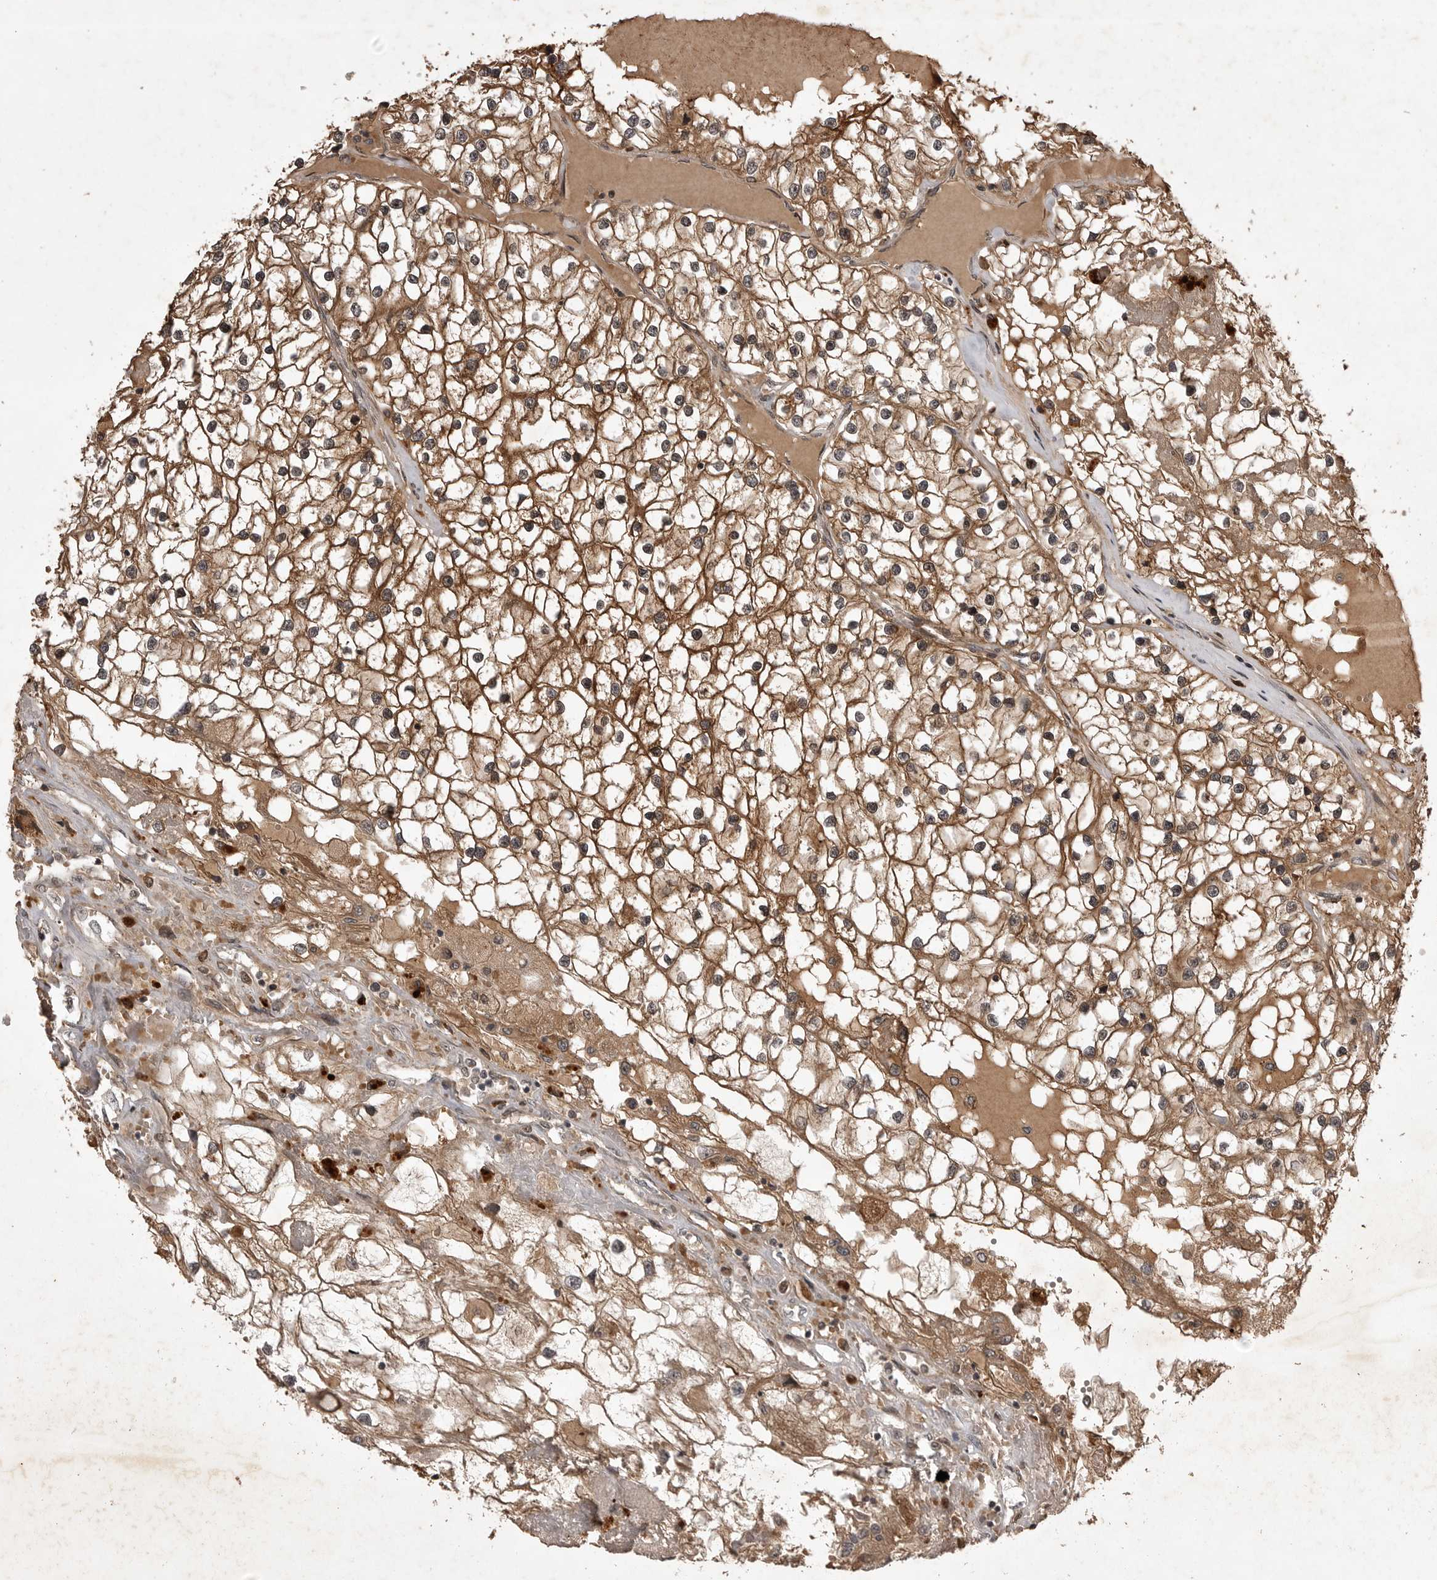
{"staining": {"intensity": "moderate", "quantity": ">75%", "location": "cytoplasmic/membranous"}, "tissue": "renal cancer", "cell_type": "Tumor cells", "image_type": "cancer", "snomed": [{"axis": "morphology", "description": "Adenocarcinoma, NOS"}, {"axis": "topography", "description": "Kidney"}], "caption": "Immunohistochemical staining of renal cancer (adenocarcinoma) reveals medium levels of moderate cytoplasmic/membranous expression in approximately >75% of tumor cells.", "gene": "AKAP7", "patient": {"sex": "male", "age": 68}}